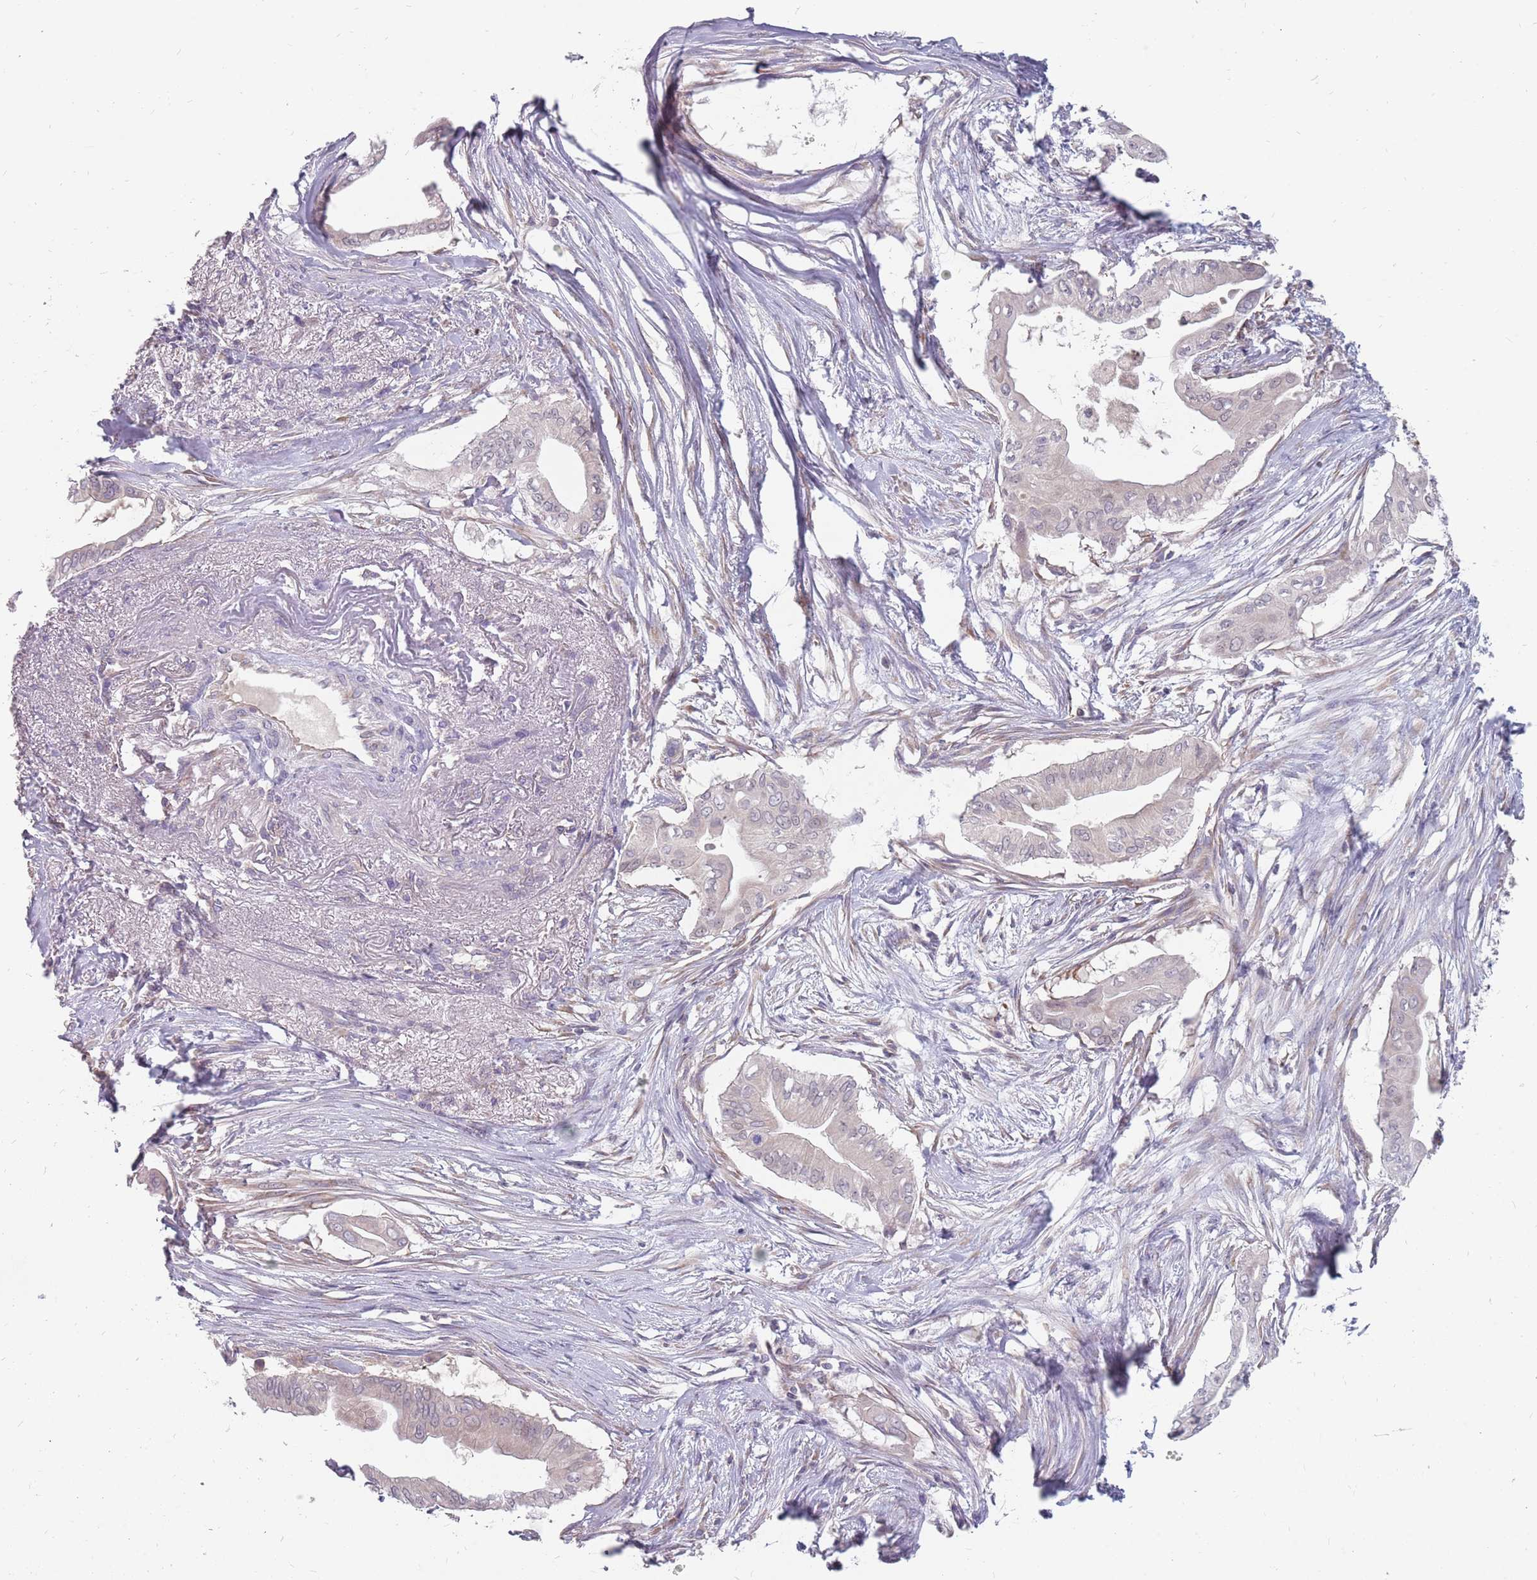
{"staining": {"intensity": "negative", "quantity": "none", "location": "none"}, "tissue": "pancreatic cancer", "cell_type": "Tumor cells", "image_type": "cancer", "snomed": [{"axis": "morphology", "description": "Adenocarcinoma, NOS"}, {"axis": "topography", "description": "Pancreas"}], "caption": "This is an immunohistochemistry histopathology image of human pancreatic cancer (adenocarcinoma). There is no staining in tumor cells.", "gene": "CMTR2", "patient": {"sex": "male", "age": 71}}